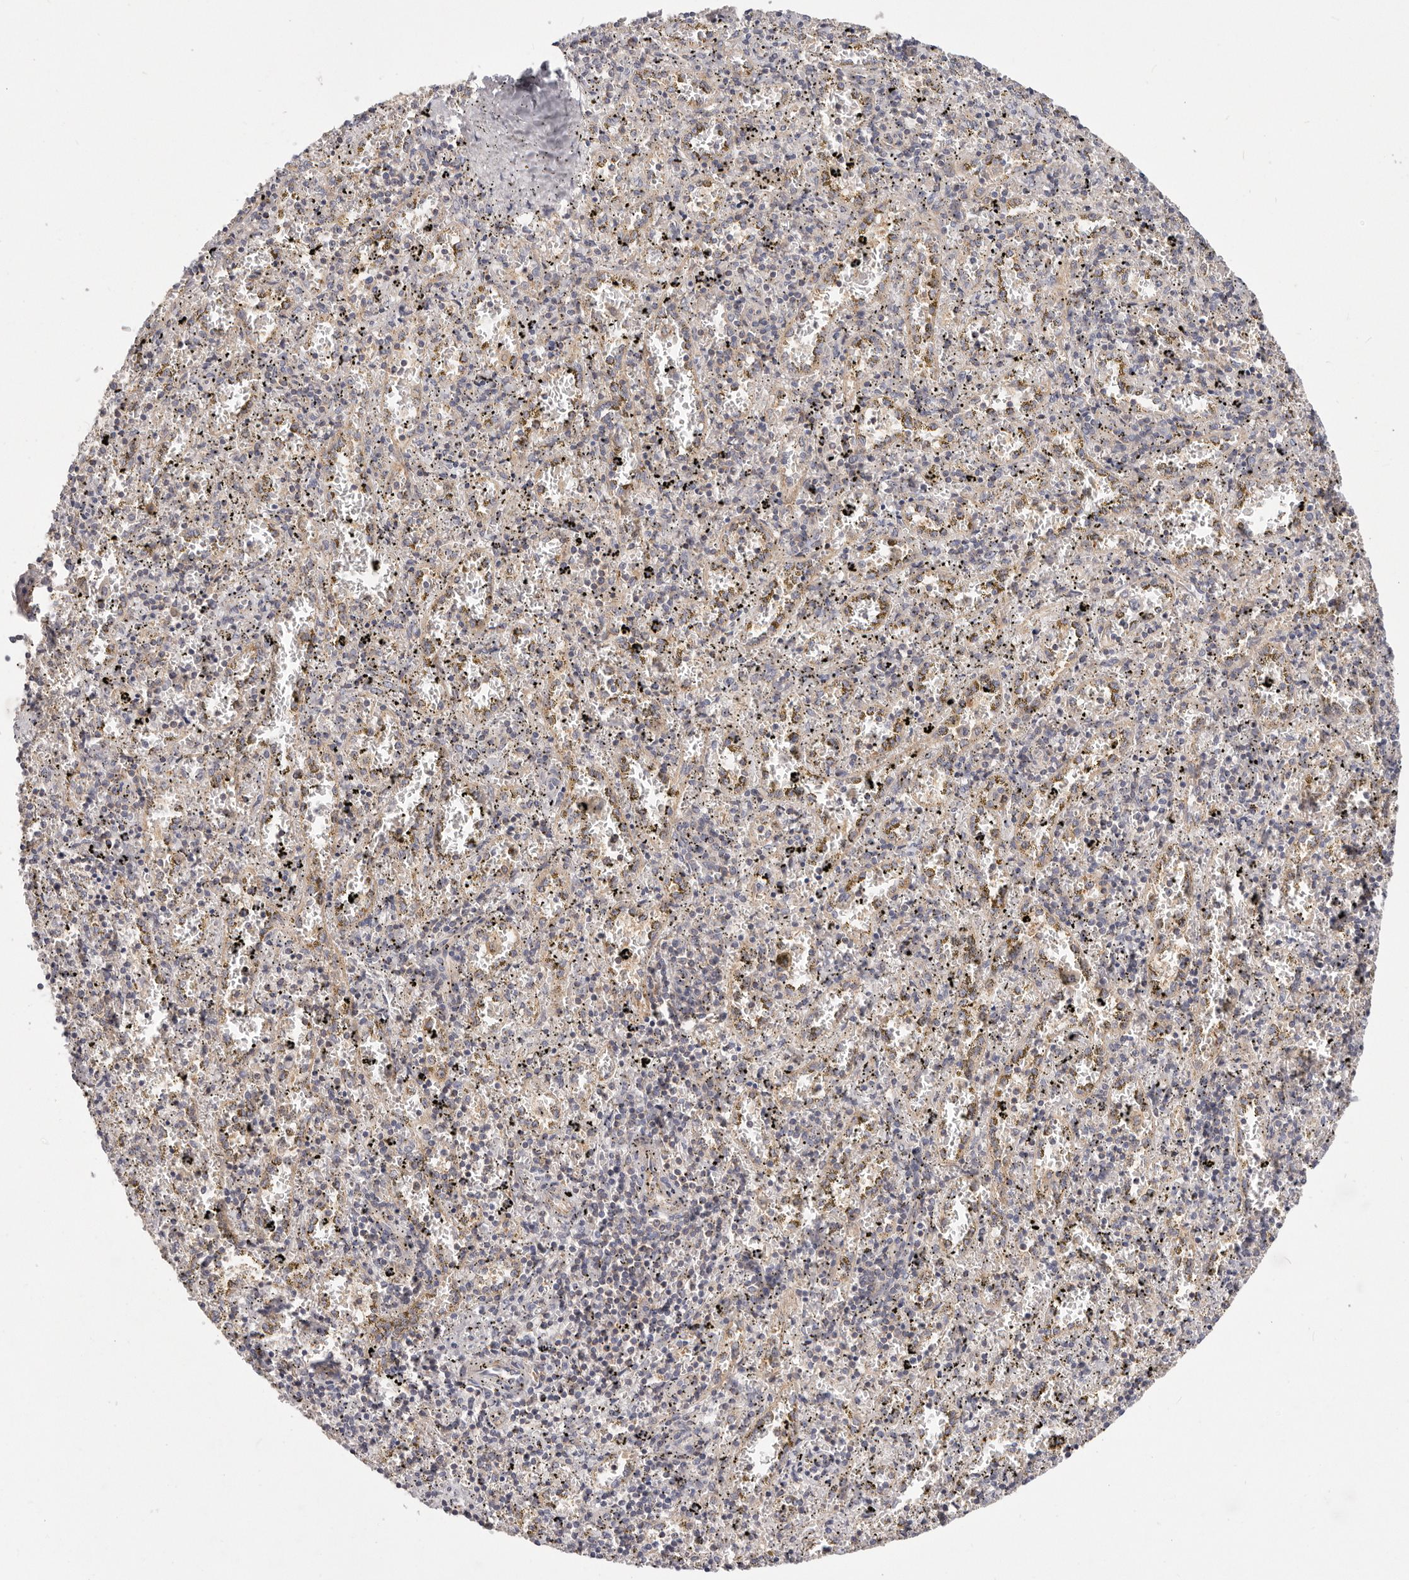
{"staining": {"intensity": "negative", "quantity": "none", "location": "none"}, "tissue": "spleen", "cell_type": "Cells in red pulp", "image_type": "normal", "snomed": [{"axis": "morphology", "description": "Normal tissue, NOS"}, {"axis": "topography", "description": "Spleen"}], "caption": "Cells in red pulp show no significant expression in benign spleen.", "gene": "KCMF1", "patient": {"sex": "male", "age": 11}}